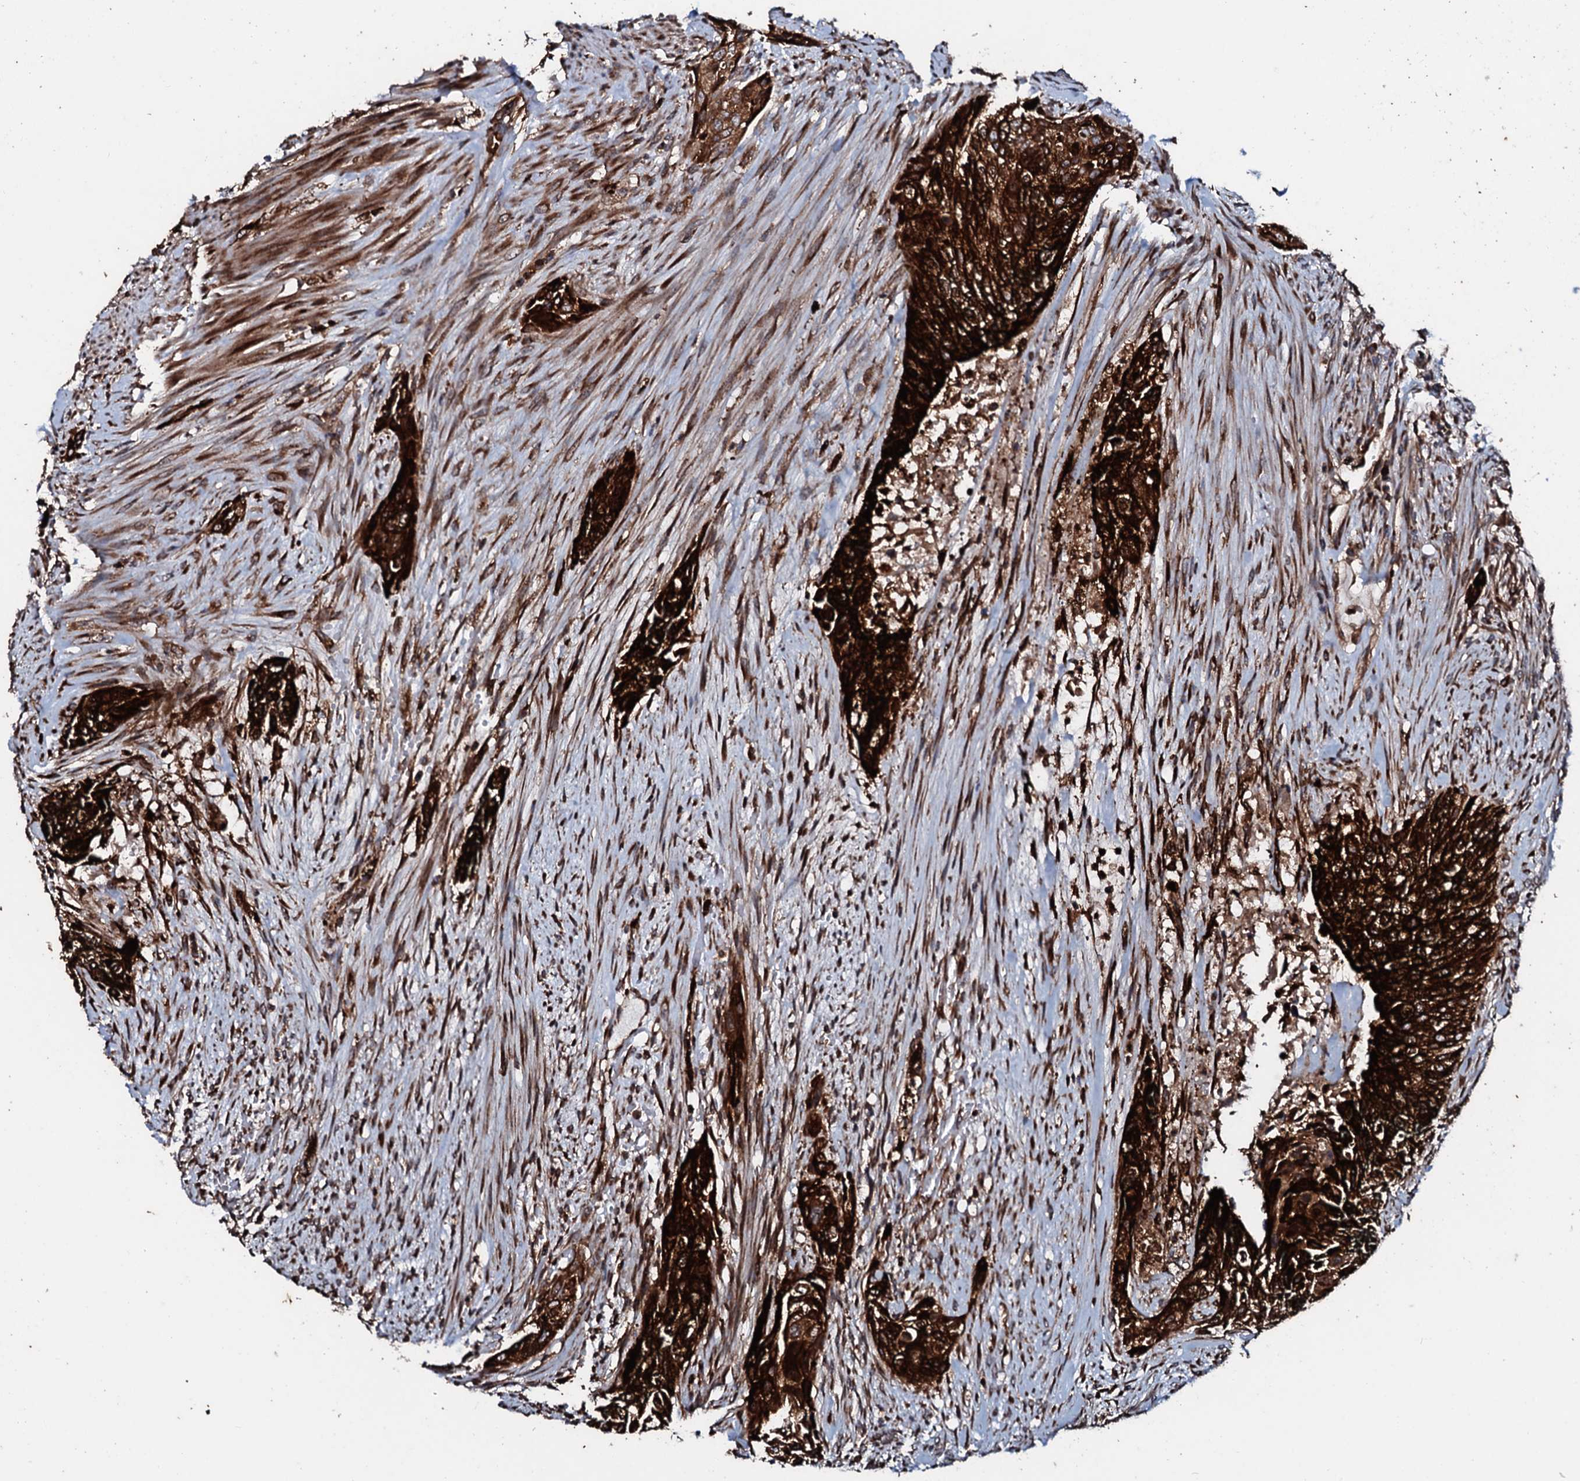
{"staining": {"intensity": "strong", "quantity": ">75%", "location": "cytoplasmic/membranous"}, "tissue": "urothelial cancer", "cell_type": "Tumor cells", "image_type": "cancer", "snomed": [{"axis": "morphology", "description": "Urothelial carcinoma, High grade"}, {"axis": "topography", "description": "Urinary bladder"}], "caption": "Protein staining of urothelial cancer tissue shows strong cytoplasmic/membranous expression in approximately >75% of tumor cells.", "gene": "SDHAF2", "patient": {"sex": "male", "age": 35}}